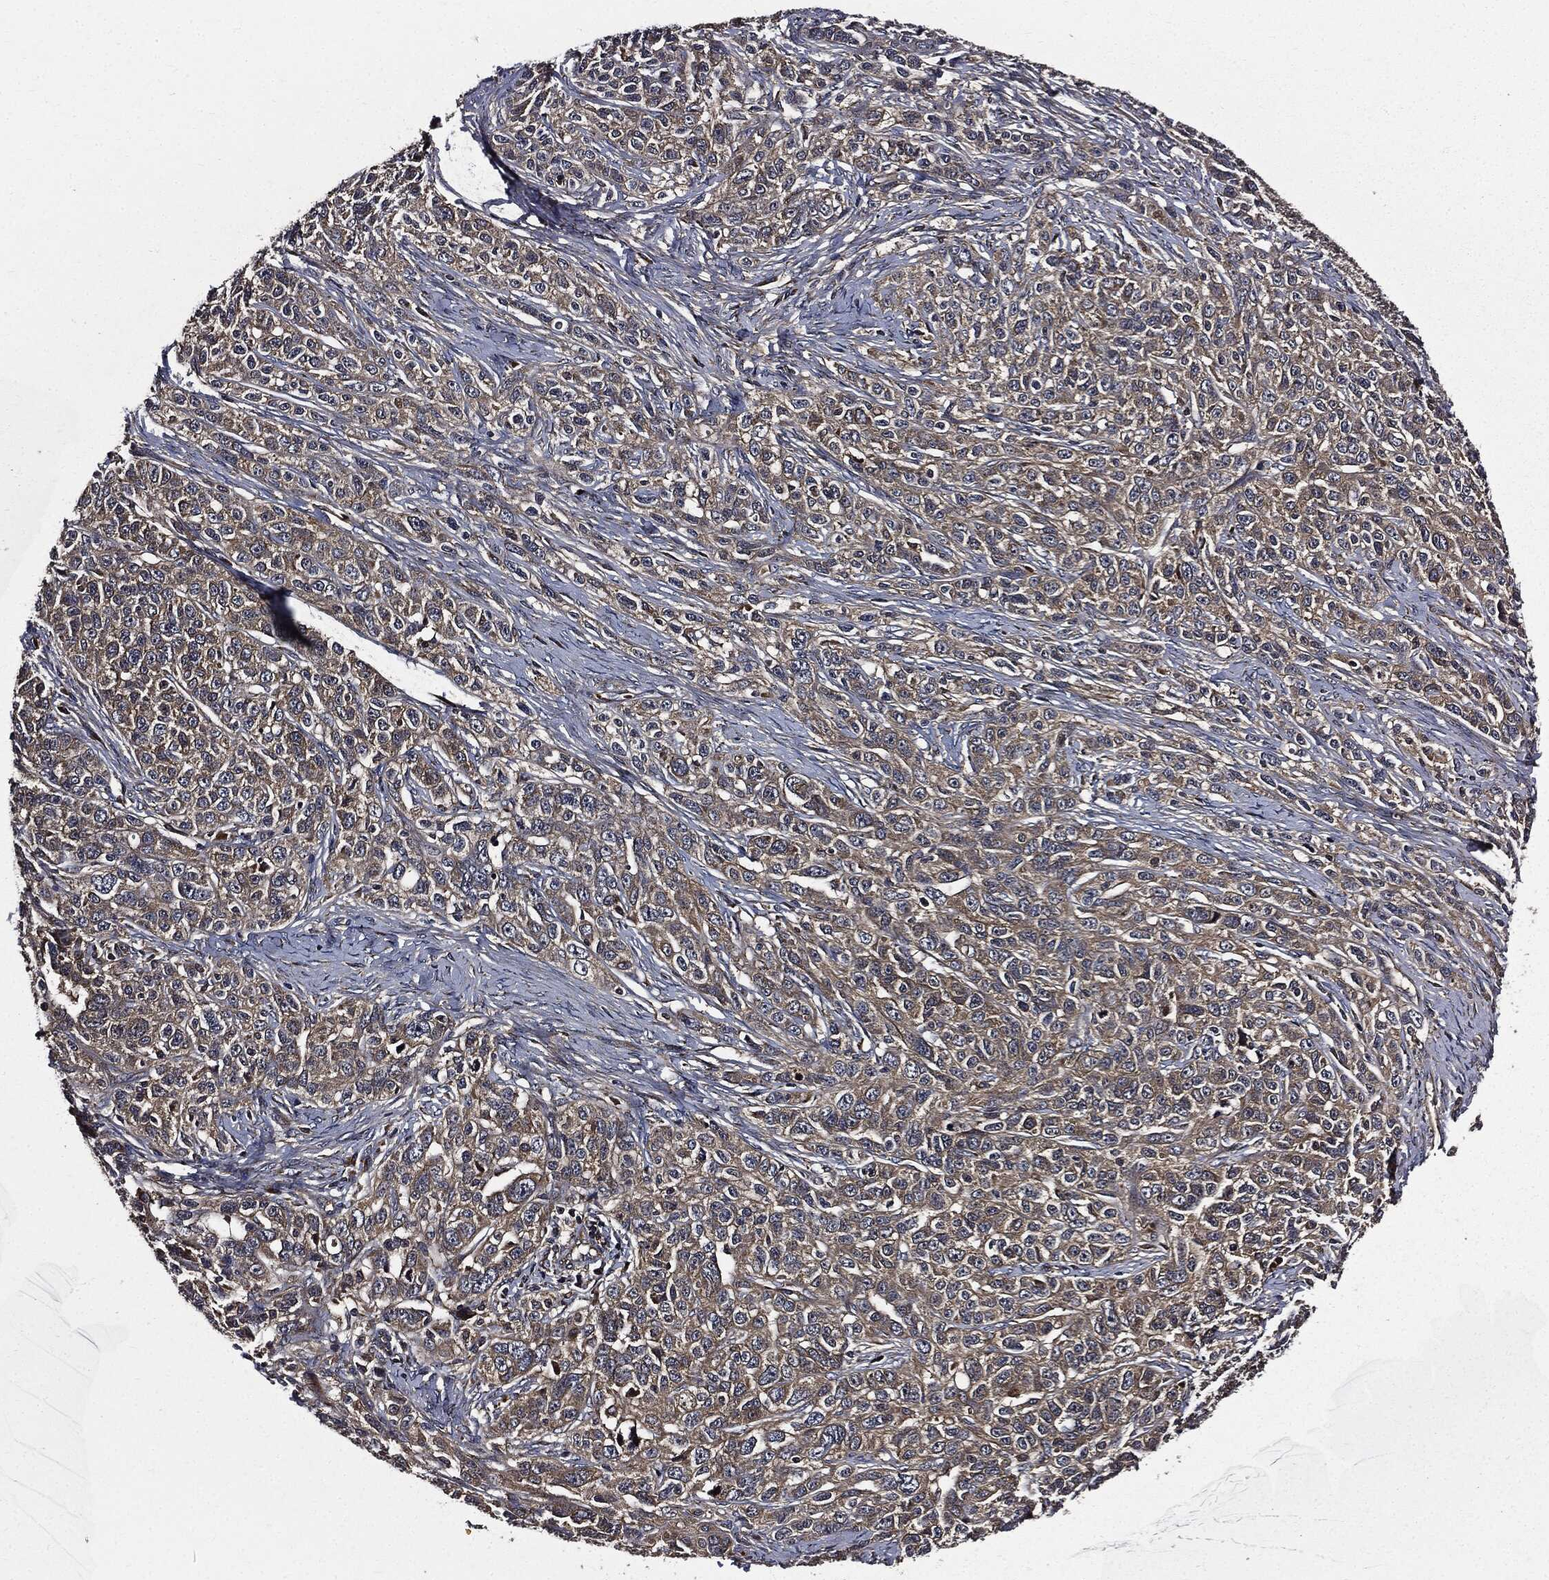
{"staining": {"intensity": "weak", "quantity": "25%-75%", "location": "cytoplasmic/membranous"}, "tissue": "ovarian cancer", "cell_type": "Tumor cells", "image_type": "cancer", "snomed": [{"axis": "morphology", "description": "Cystadenocarcinoma, serous, NOS"}, {"axis": "topography", "description": "Ovary"}], "caption": "Protein expression analysis of human serous cystadenocarcinoma (ovarian) reveals weak cytoplasmic/membranous expression in approximately 25%-75% of tumor cells.", "gene": "HTT", "patient": {"sex": "female", "age": 71}}